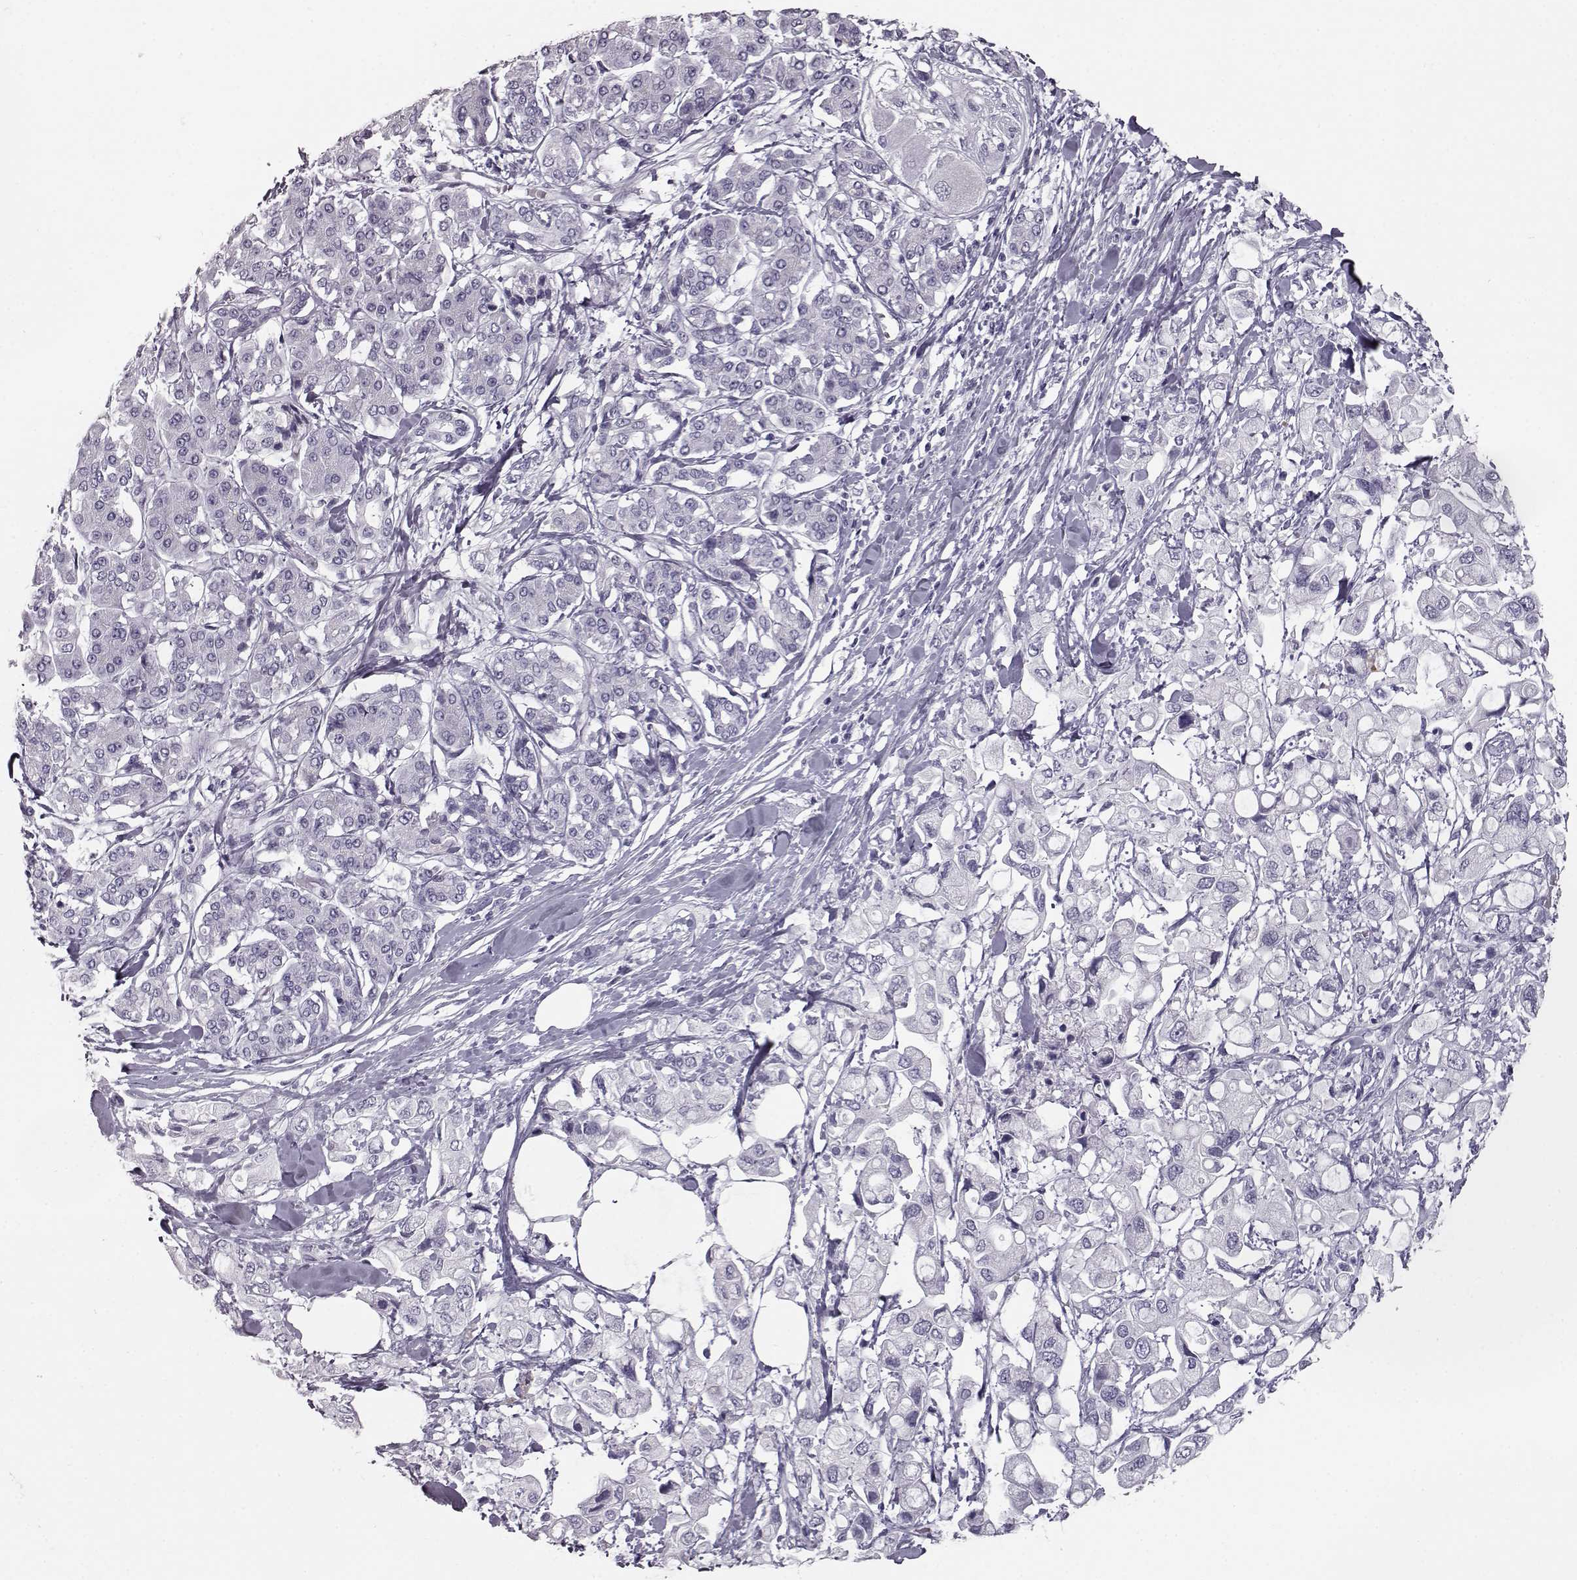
{"staining": {"intensity": "negative", "quantity": "none", "location": "none"}, "tissue": "pancreatic cancer", "cell_type": "Tumor cells", "image_type": "cancer", "snomed": [{"axis": "morphology", "description": "Adenocarcinoma, NOS"}, {"axis": "topography", "description": "Pancreas"}], "caption": "Tumor cells are negative for protein expression in human adenocarcinoma (pancreatic).", "gene": "CCL19", "patient": {"sex": "female", "age": 56}}